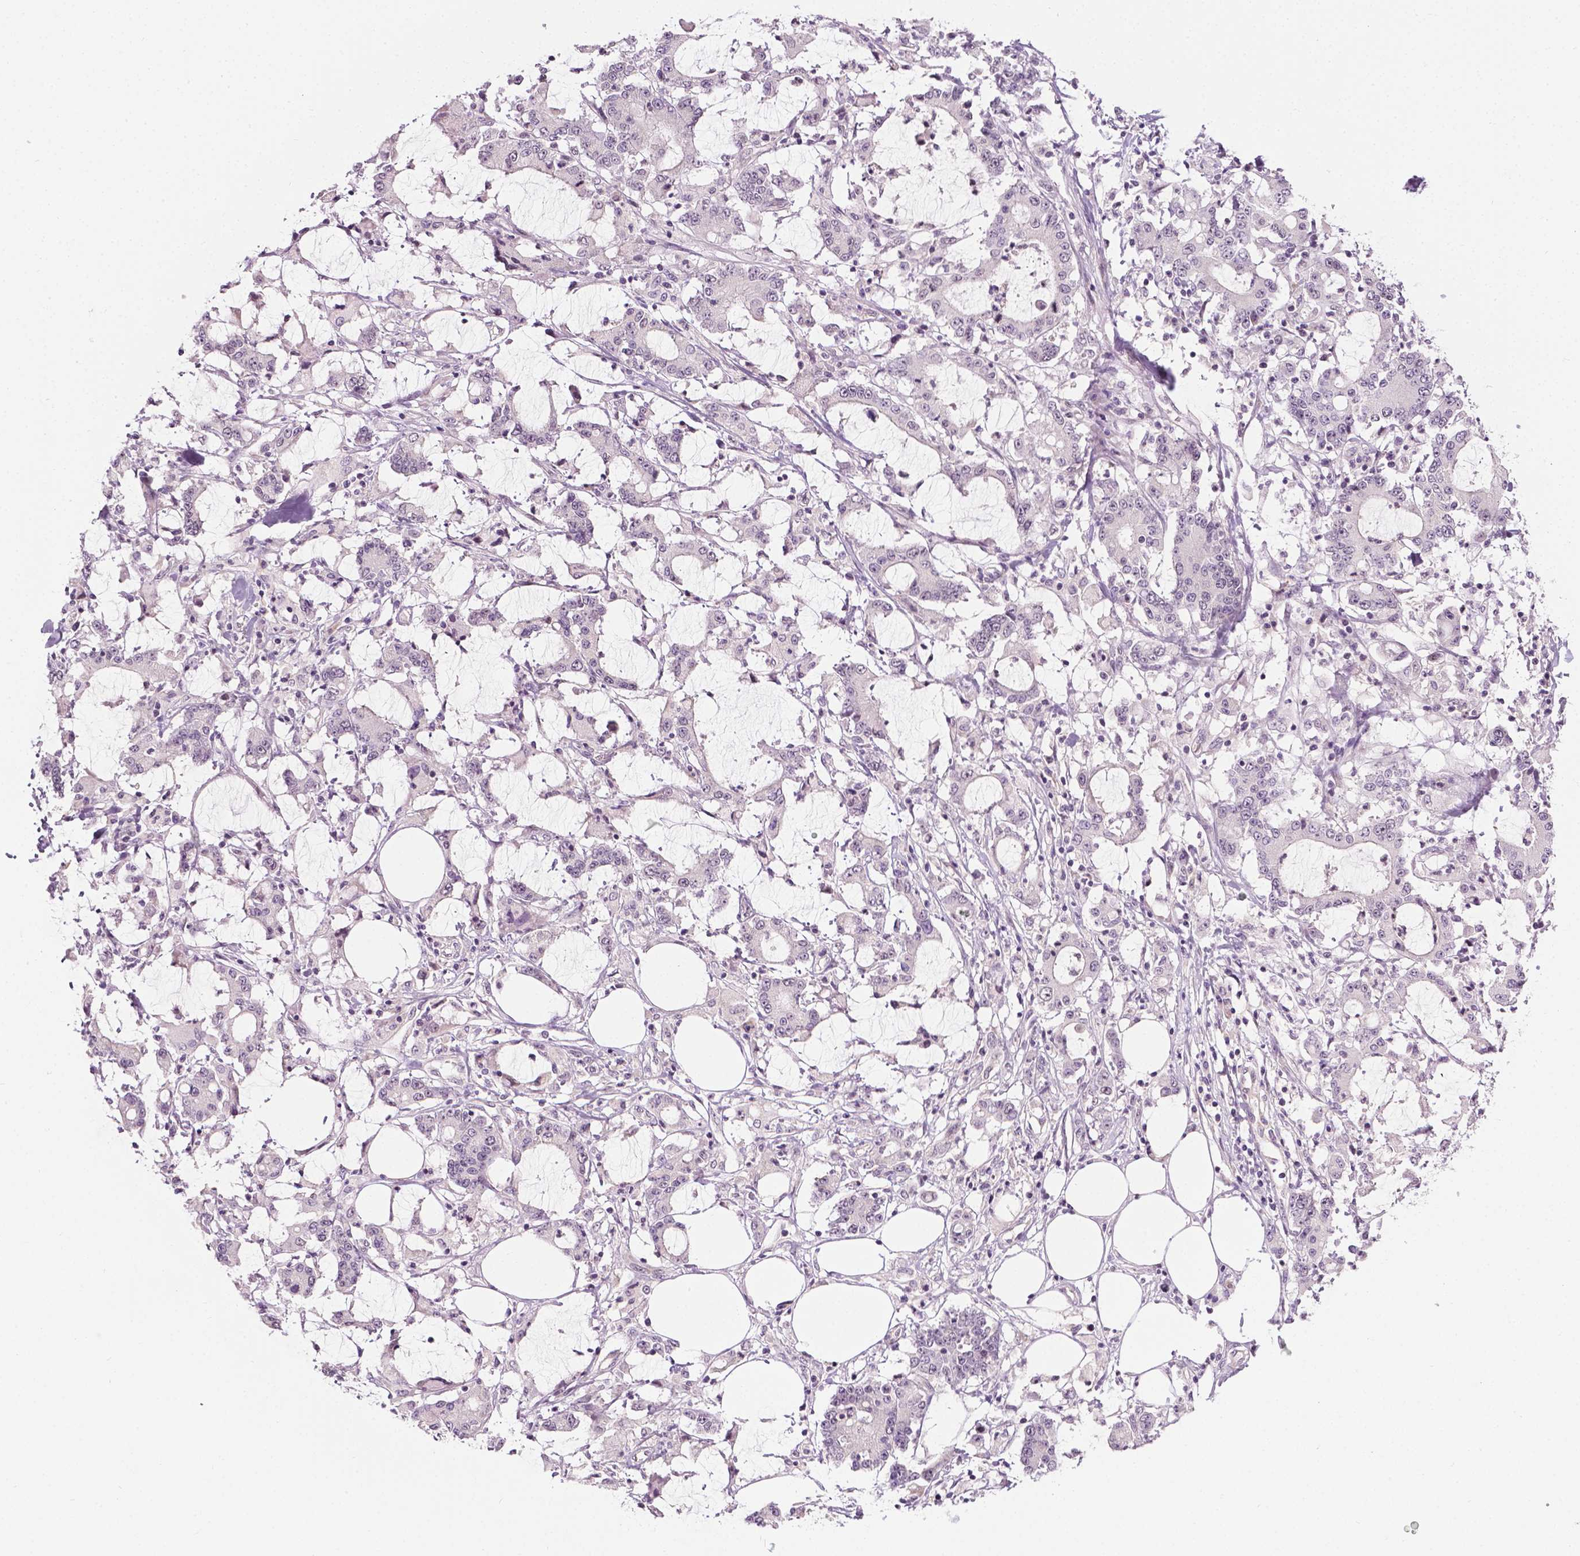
{"staining": {"intensity": "negative", "quantity": "none", "location": "none"}, "tissue": "stomach cancer", "cell_type": "Tumor cells", "image_type": "cancer", "snomed": [{"axis": "morphology", "description": "Adenocarcinoma, NOS"}, {"axis": "topography", "description": "Stomach, upper"}], "caption": "Tumor cells show no significant staining in adenocarcinoma (stomach).", "gene": "DENND4A", "patient": {"sex": "male", "age": 68}}